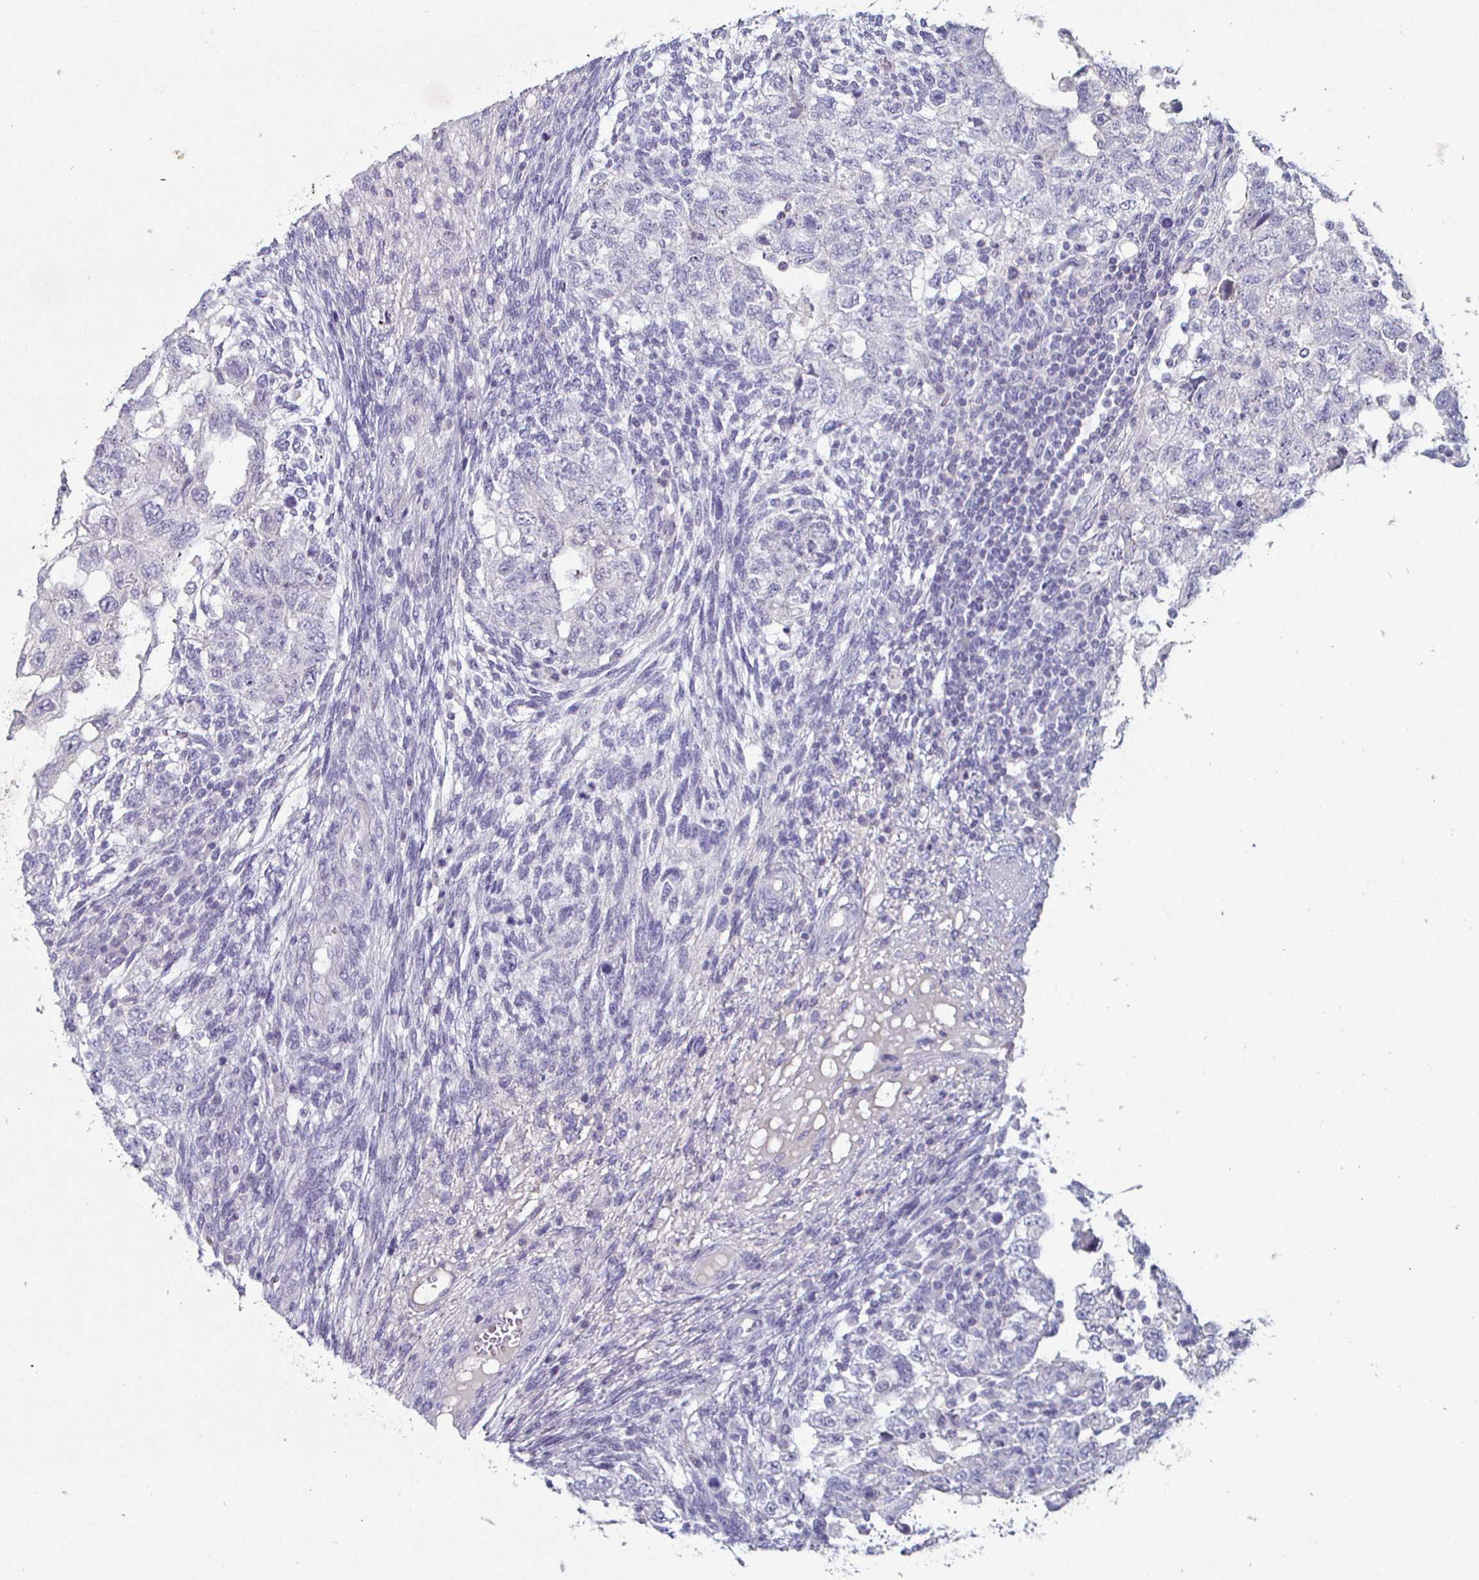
{"staining": {"intensity": "negative", "quantity": "none", "location": "none"}, "tissue": "testis cancer", "cell_type": "Tumor cells", "image_type": "cancer", "snomed": [{"axis": "morphology", "description": "Normal tissue, NOS"}, {"axis": "morphology", "description": "Carcinoma, Embryonal, NOS"}, {"axis": "topography", "description": "Testis"}], "caption": "Immunohistochemistry of human testis cancer (embryonal carcinoma) demonstrates no positivity in tumor cells.", "gene": "ENPP1", "patient": {"sex": "male", "age": 36}}